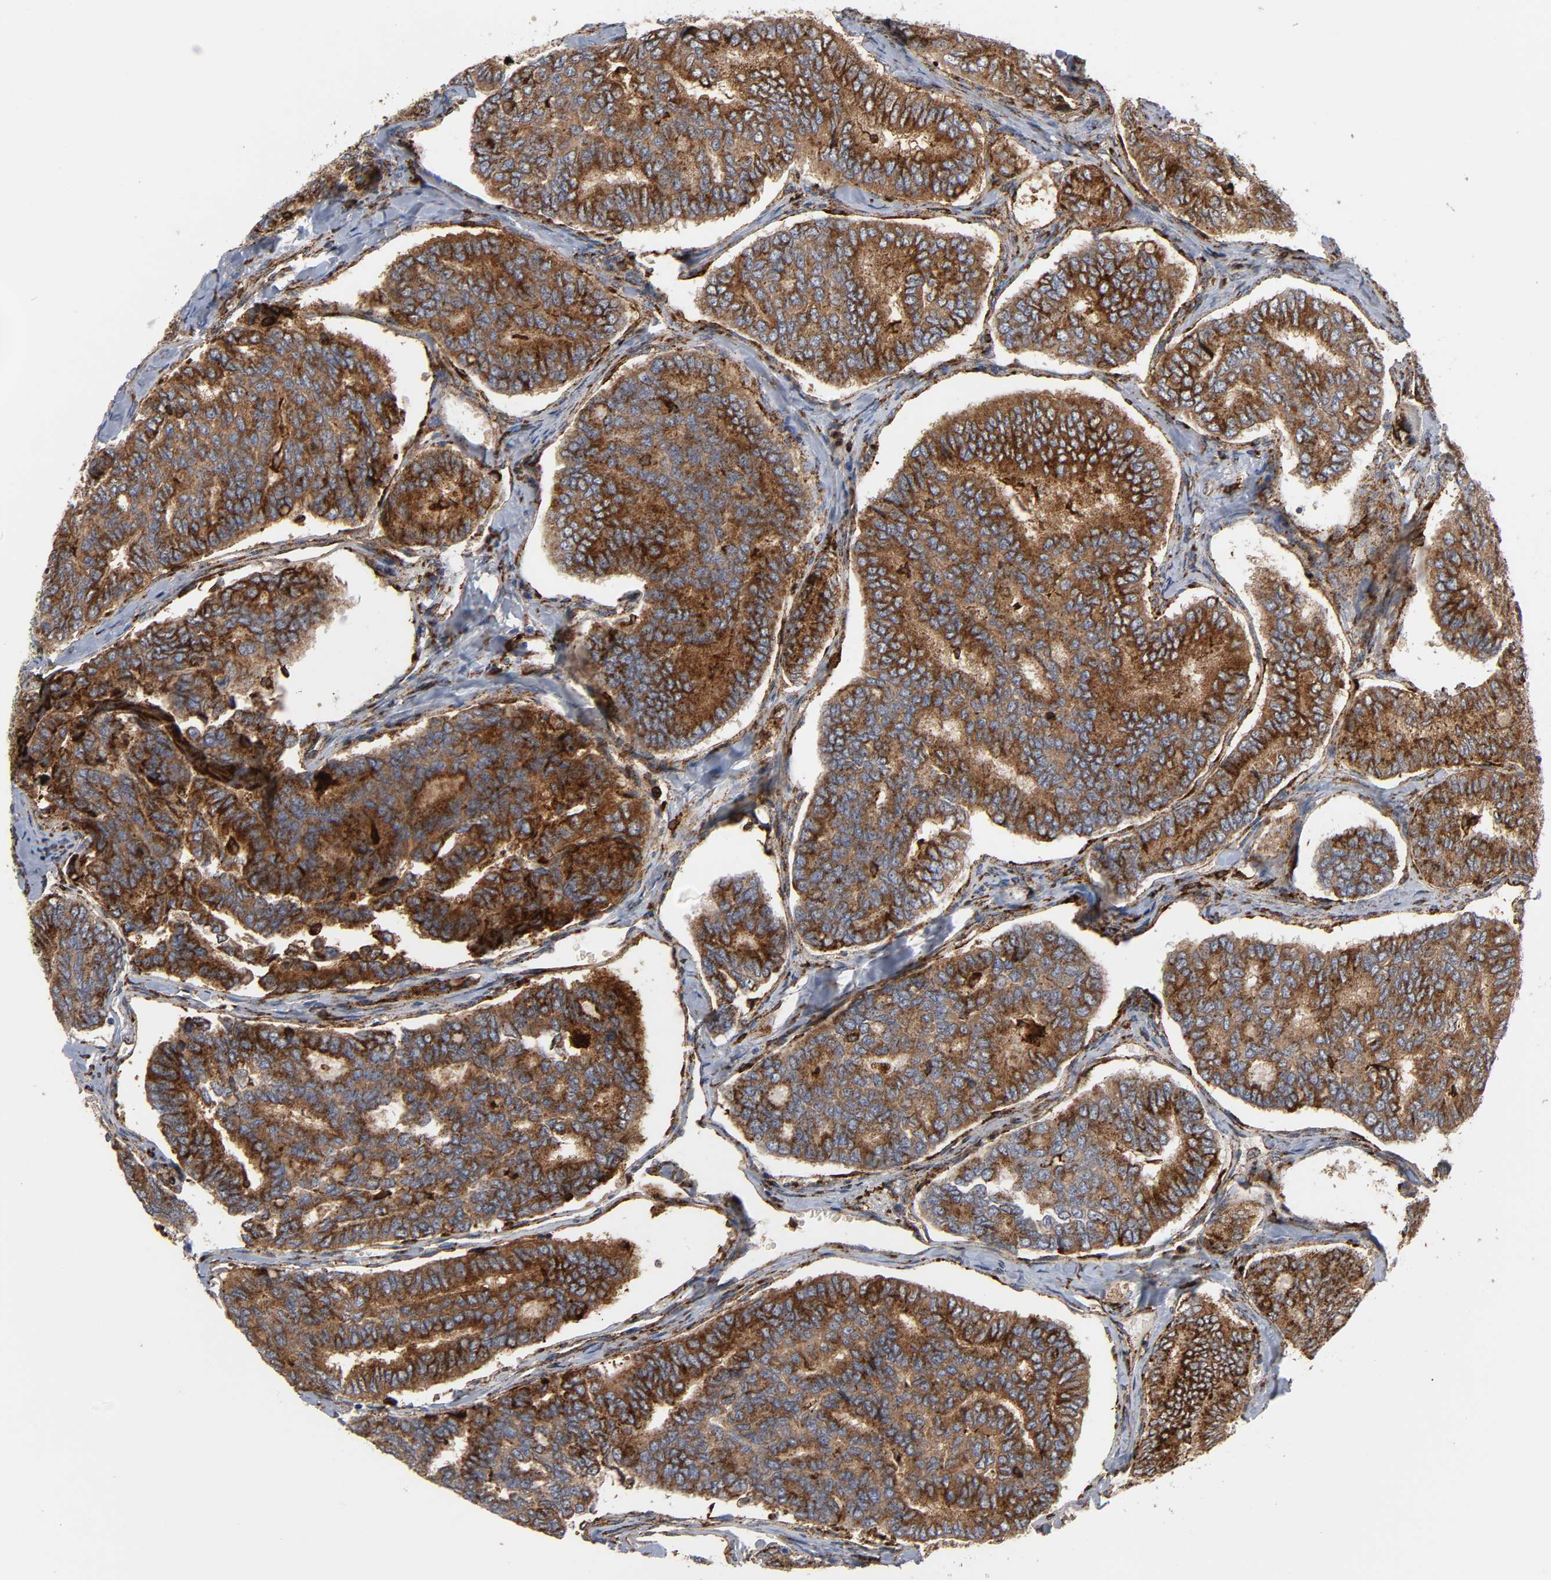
{"staining": {"intensity": "strong", "quantity": ">75%", "location": "cytoplasmic/membranous"}, "tissue": "thyroid cancer", "cell_type": "Tumor cells", "image_type": "cancer", "snomed": [{"axis": "morphology", "description": "Papillary adenocarcinoma, NOS"}, {"axis": "topography", "description": "Thyroid gland"}], "caption": "Protein staining demonstrates strong cytoplasmic/membranous staining in approximately >75% of tumor cells in thyroid papillary adenocarcinoma.", "gene": "PSAP", "patient": {"sex": "female", "age": 35}}